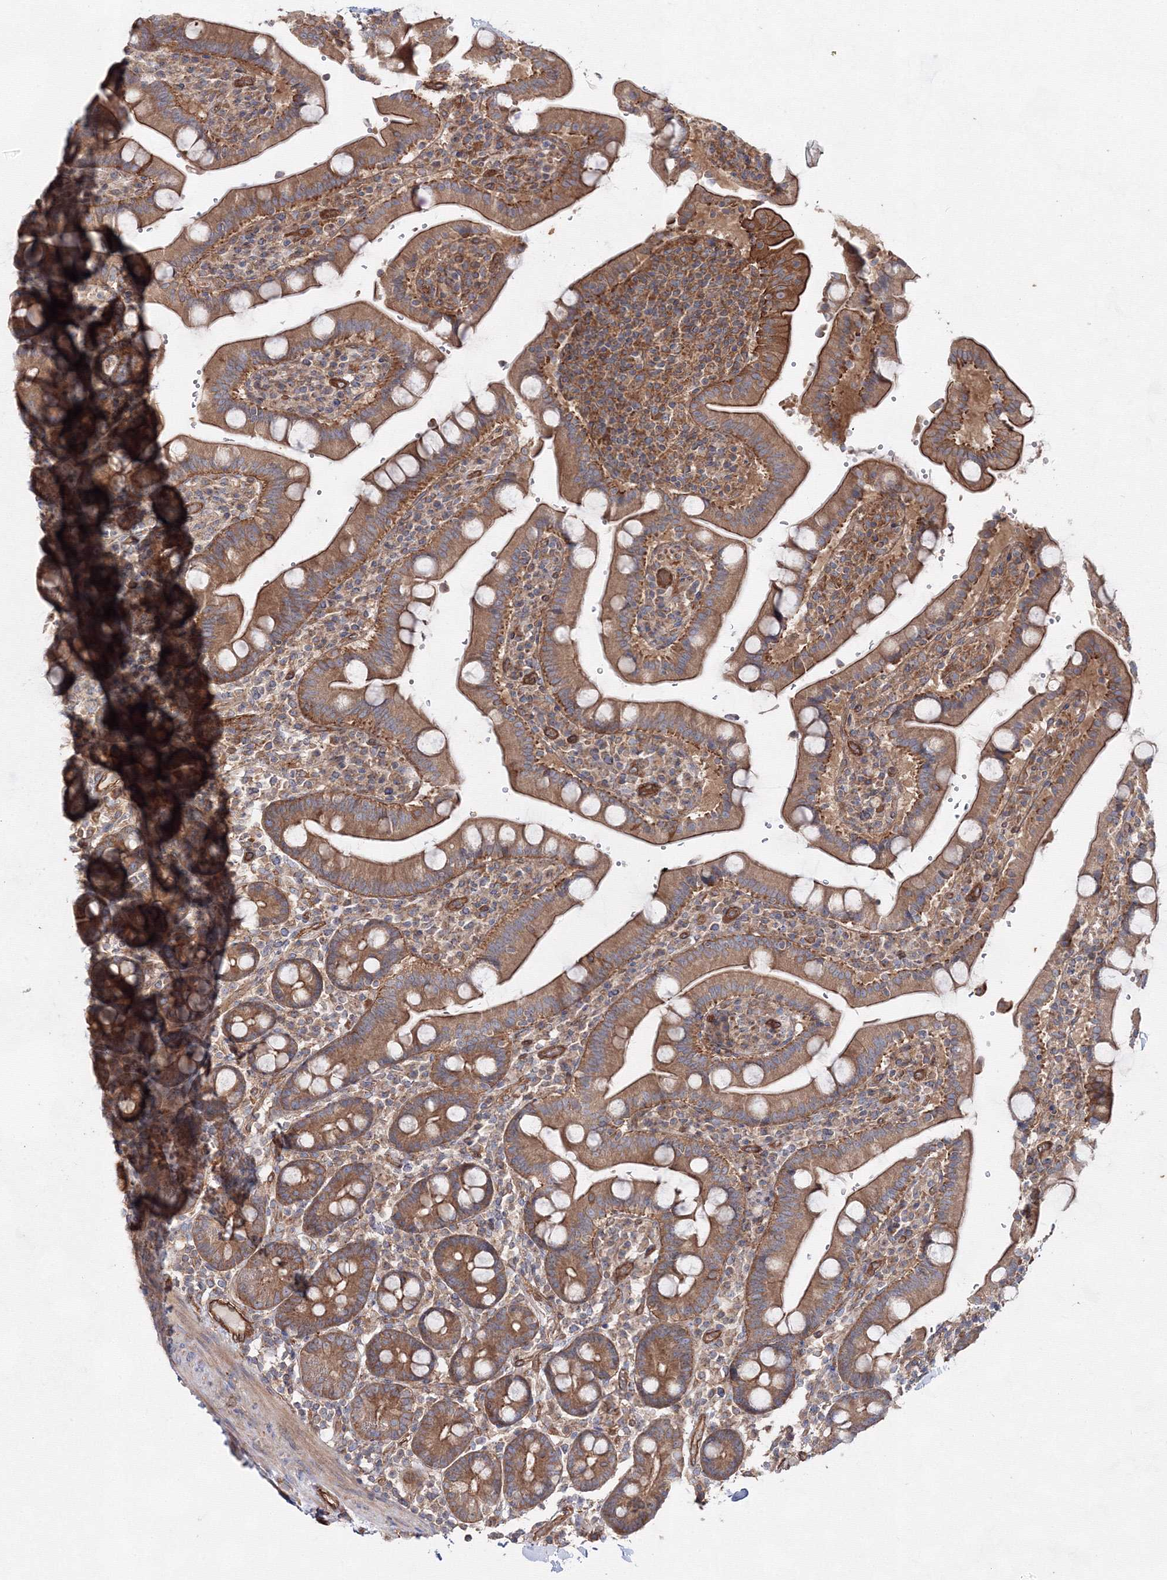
{"staining": {"intensity": "moderate", "quantity": ">75%", "location": "cytoplasmic/membranous"}, "tissue": "duodenum", "cell_type": "Glandular cells", "image_type": "normal", "snomed": [{"axis": "morphology", "description": "Normal tissue, NOS"}, {"axis": "topography", "description": "Small intestine, NOS"}], "caption": "This photomicrograph reveals immunohistochemistry (IHC) staining of unremarkable human duodenum, with medium moderate cytoplasmic/membranous expression in about >75% of glandular cells.", "gene": "EXOC6", "patient": {"sex": "female", "age": 71}}